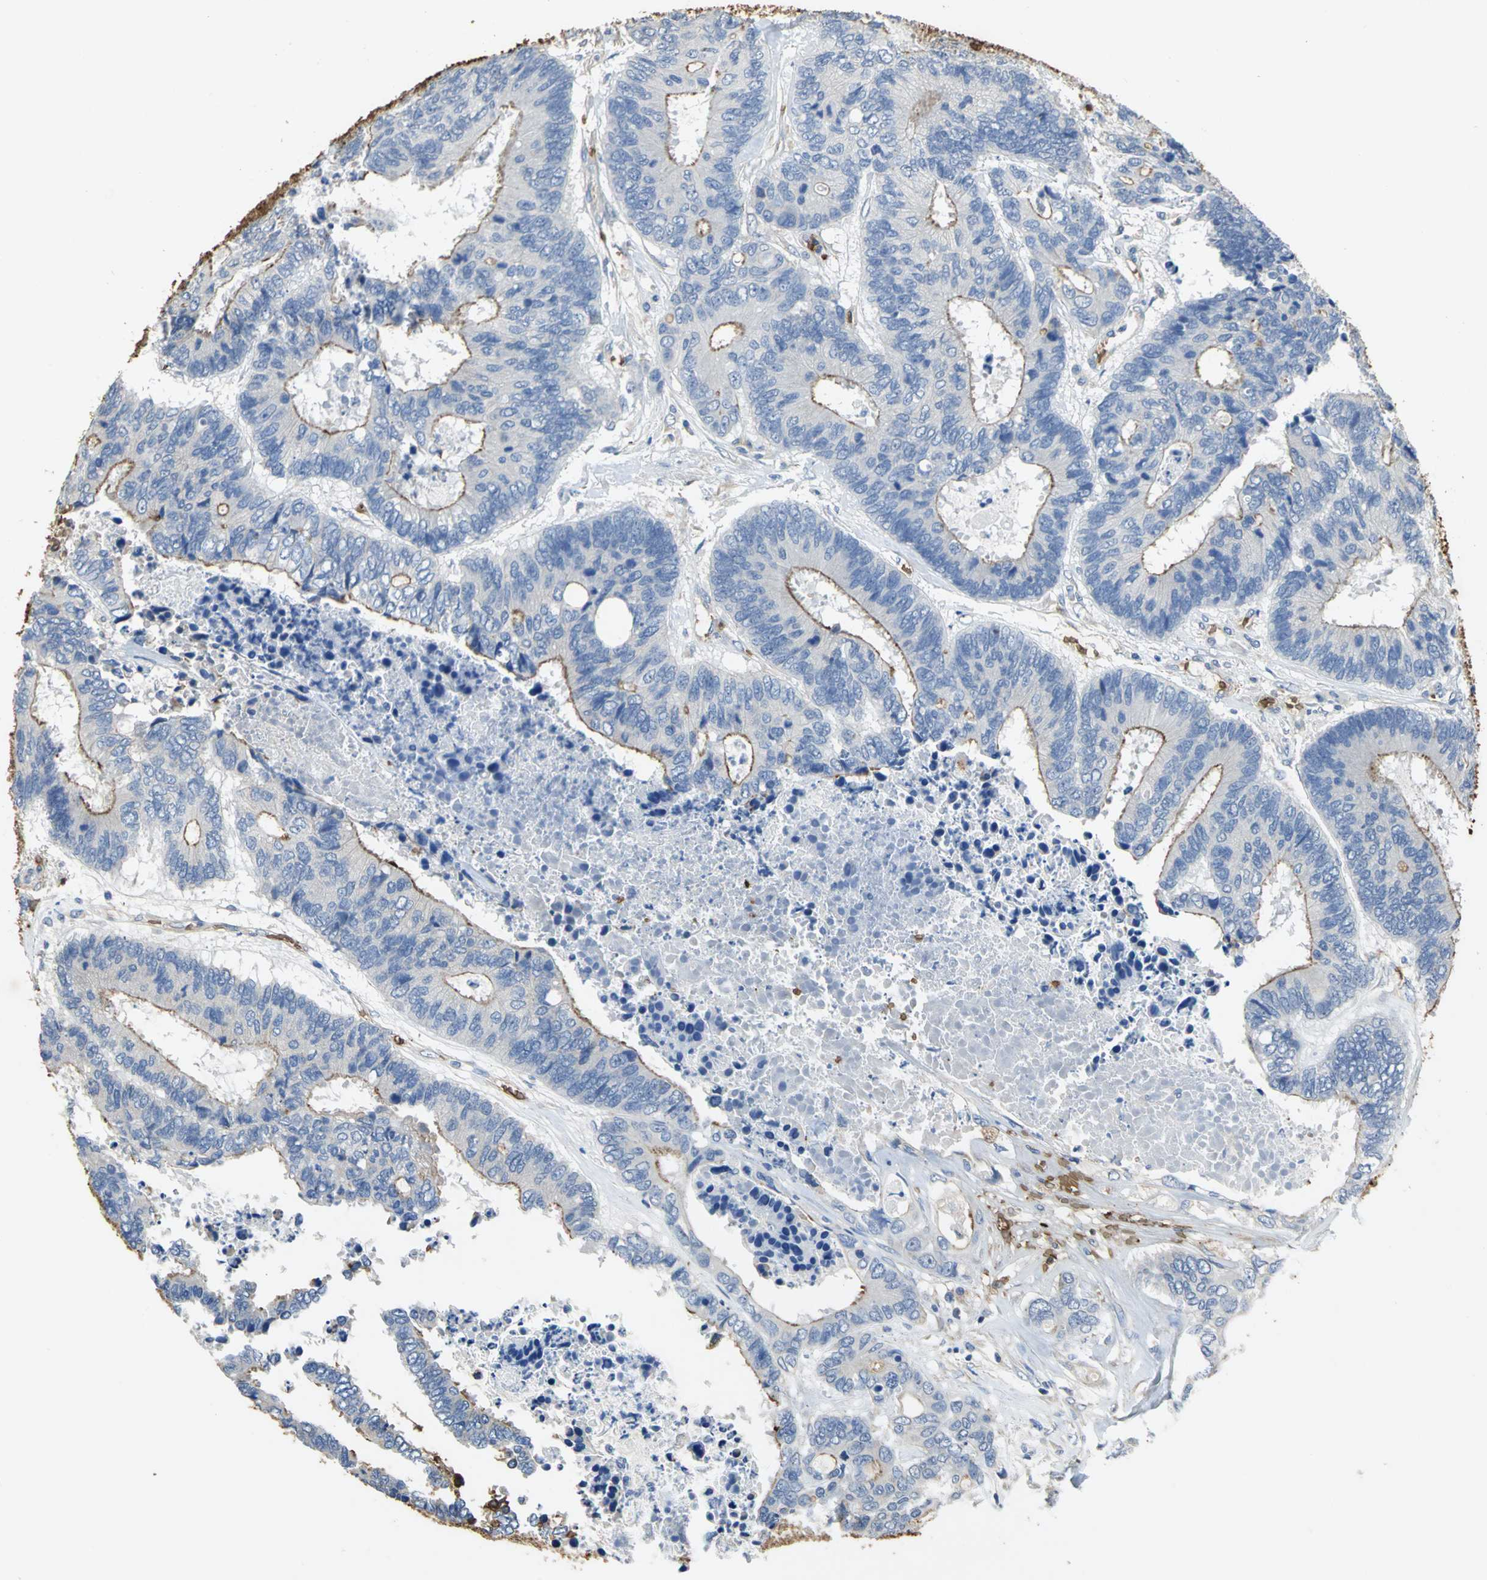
{"staining": {"intensity": "moderate", "quantity": "25%-75%", "location": "cytoplasmic/membranous"}, "tissue": "colorectal cancer", "cell_type": "Tumor cells", "image_type": "cancer", "snomed": [{"axis": "morphology", "description": "Adenocarcinoma, NOS"}, {"axis": "topography", "description": "Rectum"}], "caption": "IHC image of neoplastic tissue: colorectal adenocarcinoma stained using IHC demonstrates medium levels of moderate protein expression localized specifically in the cytoplasmic/membranous of tumor cells, appearing as a cytoplasmic/membranous brown color.", "gene": "TREM1", "patient": {"sex": "male", "age": 55}}